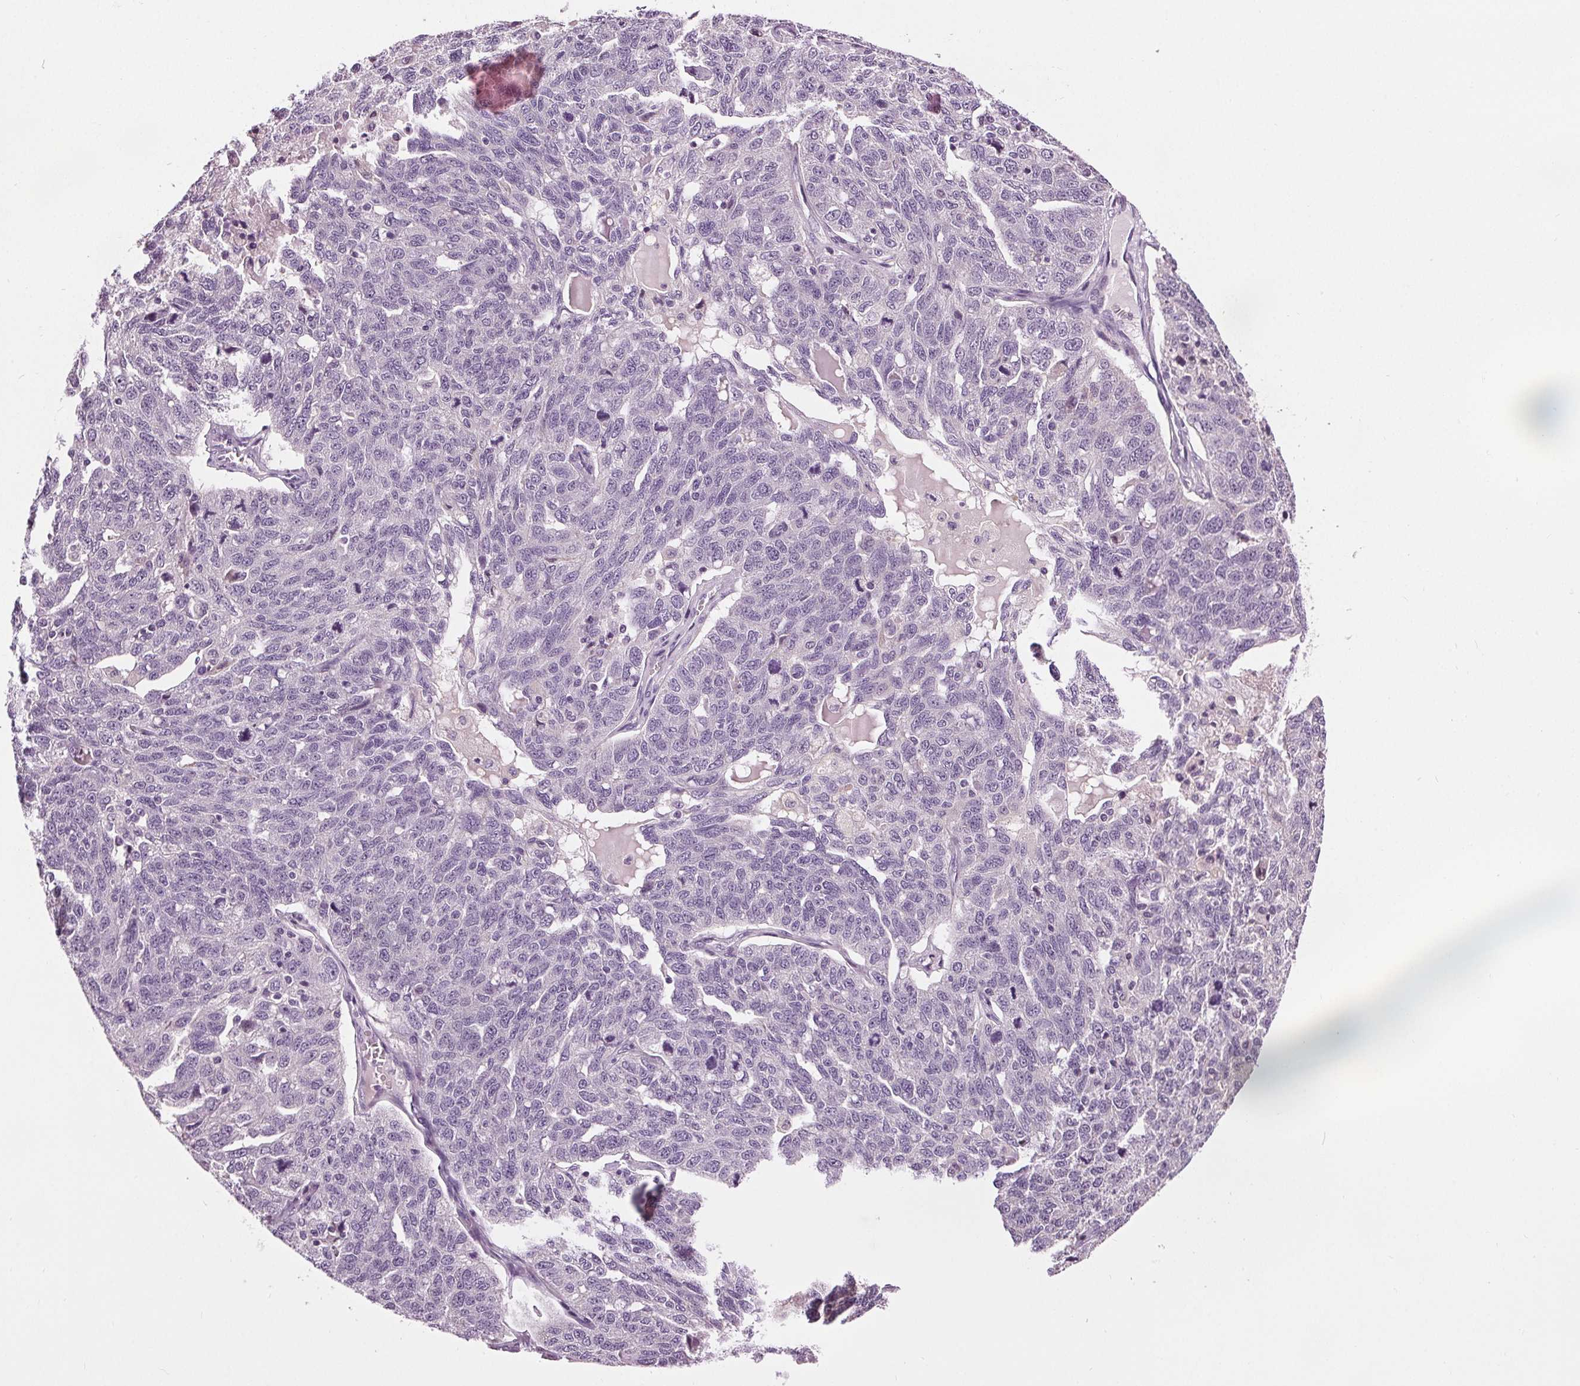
{"staining": {"intensity": "negative", "quantity": "none", "location": "none"}, "tissue": "ovarian cancer", "cell_type": "Tumor cells", "image_type": "cancer", "snomed": [{"axis": "morphology", "description": "Cystadenocarcinoma, serous, NOS"}, {"axis": "topography", "description": "Ovary"}], "caption": "This is an immunohistochemistry photomicrograph of human ovarian cancer. There is no staining in tumor cells.", "gene": "RASA1", "patient": {"sex": "female", "age": 71}}